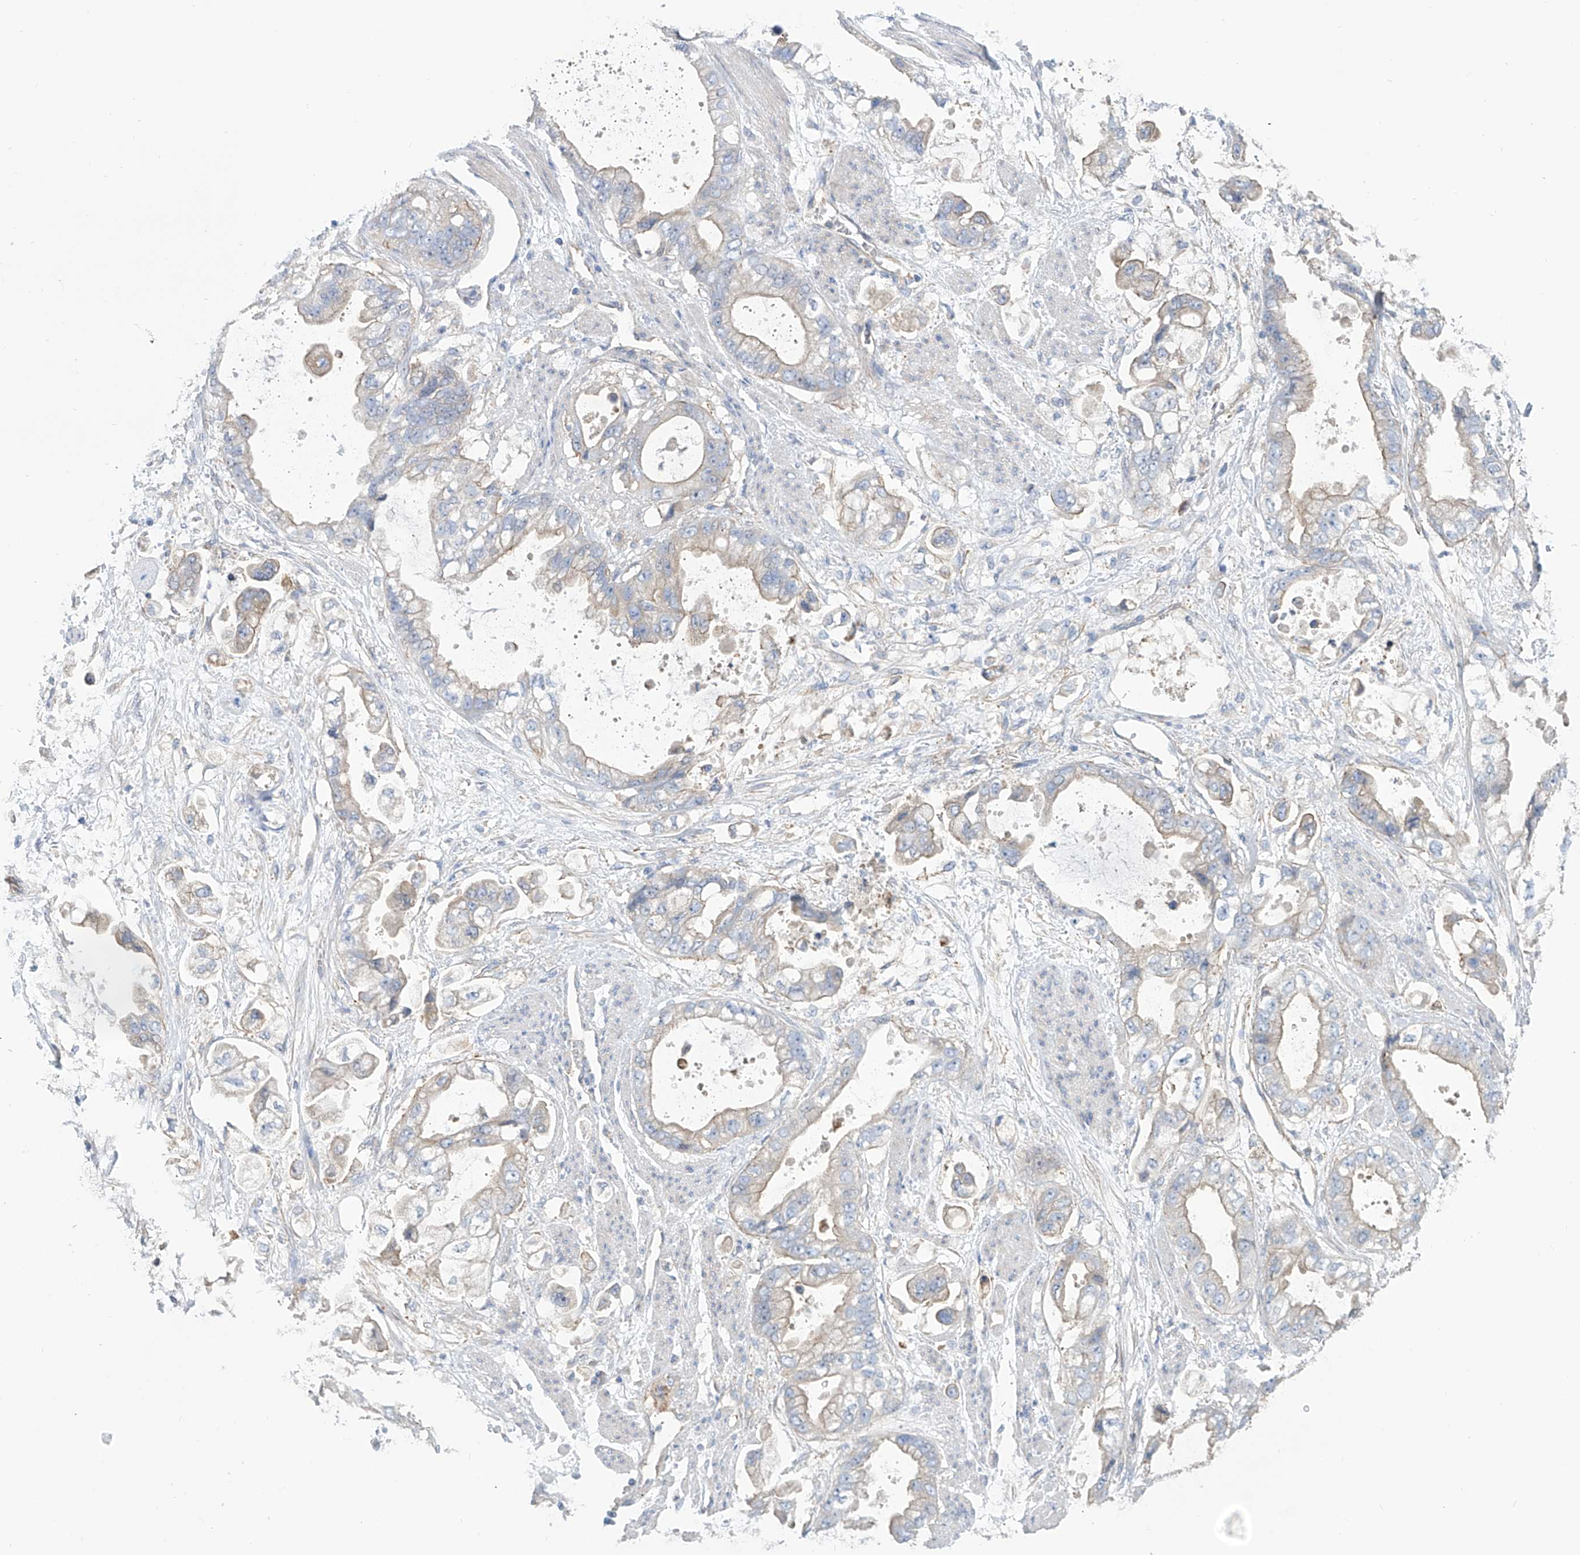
{"staining": {"intensity": "weak", "quantity": "<25%", "location": "cytoplasmic/membranous"}, "tissue": "stomach cancer", "cell_type": "Tumor cells", "image_type": "cancer", "snomed": [{"axis": "morphology", "description": "Adenocarcinoma, NOS"}, {"axis": "topography", "description": "Stomach"}], "caption": "This is an immunohistochemistry (IHC) histopathology image of human stomach cancer. There is no staining in tumor cells.", "gene": "TMEM209", "patient": {"sex": "male", "age": 62}}